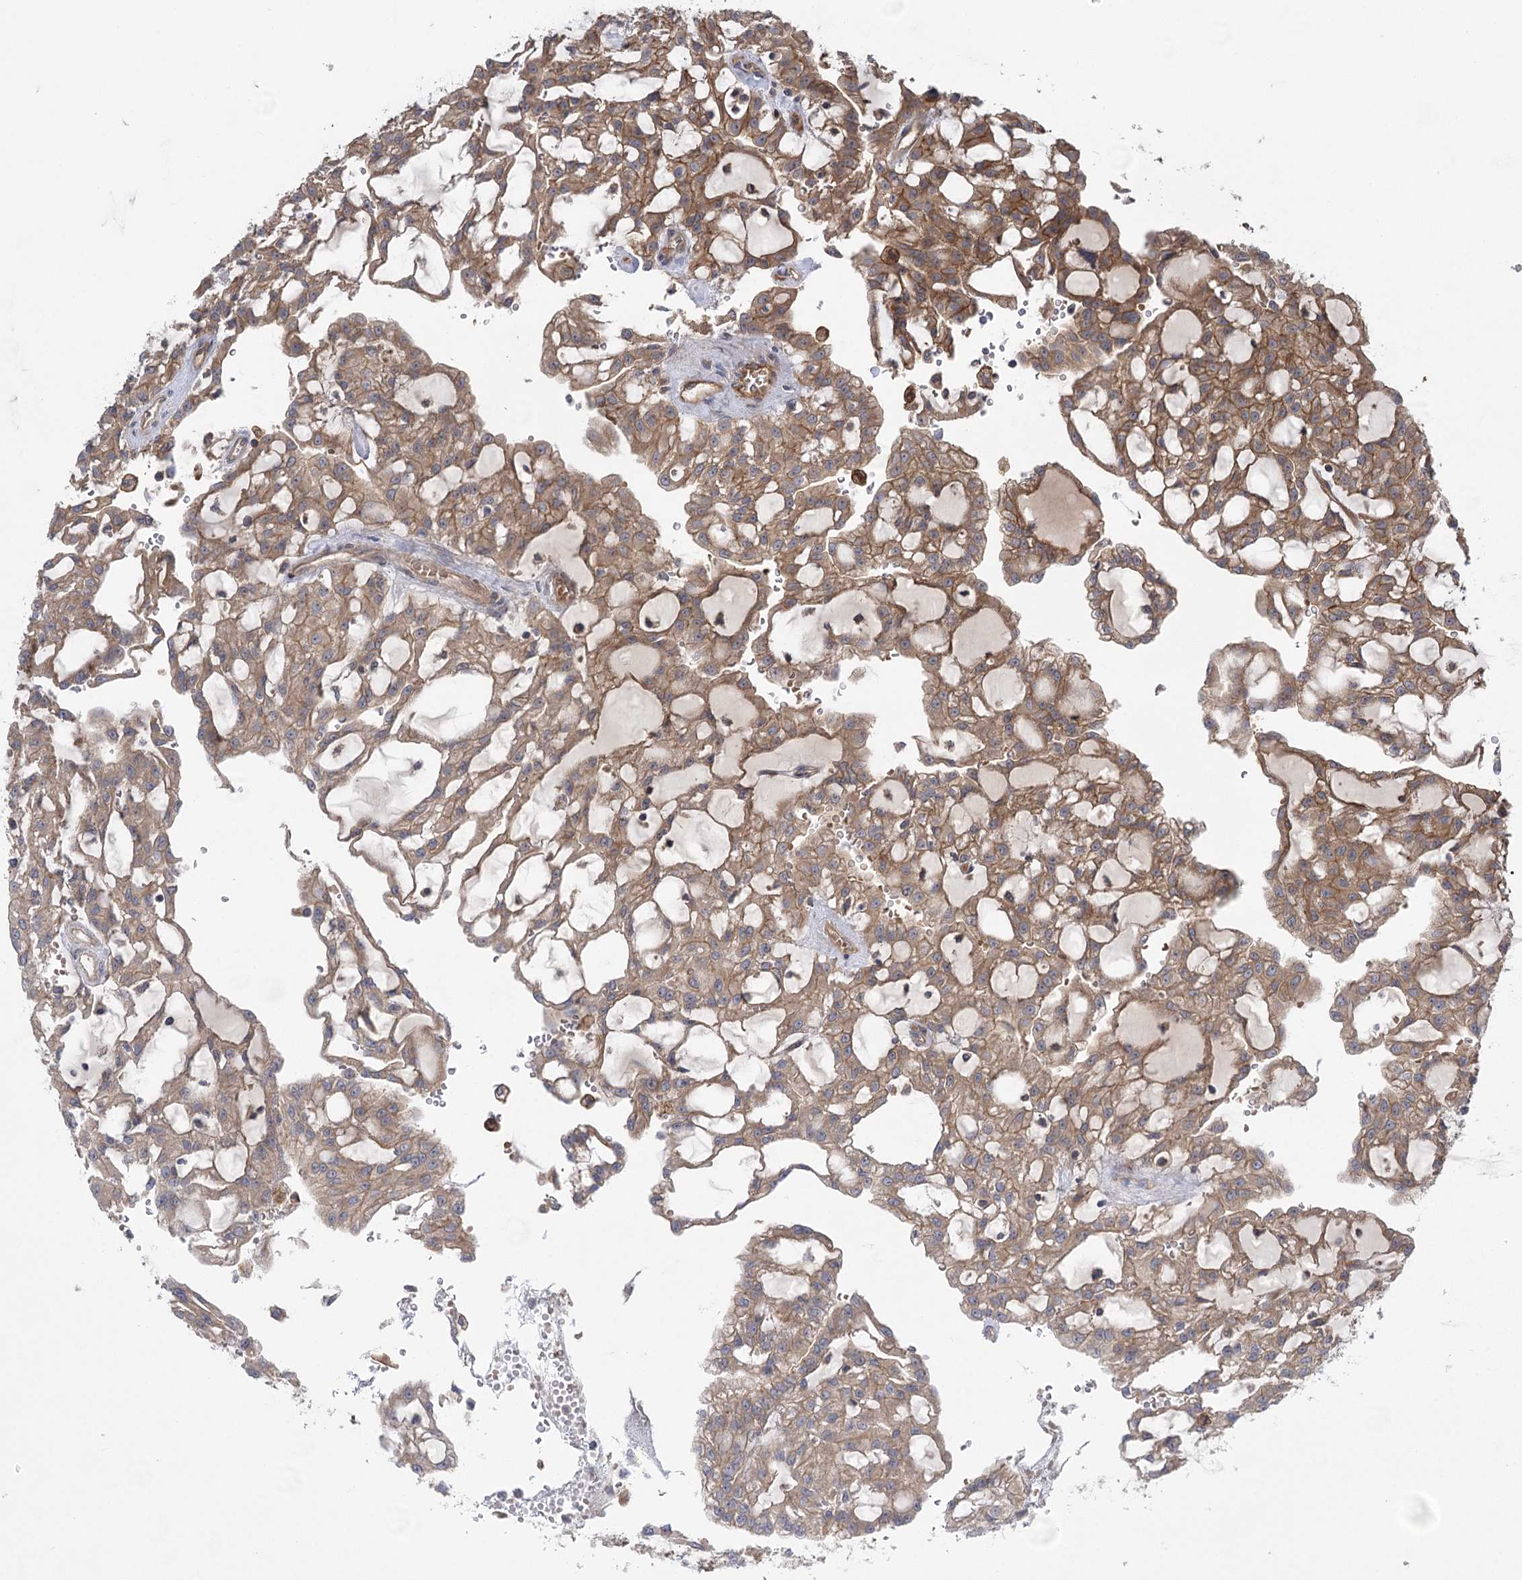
{"staining": {"intensity": "moderate", "quantity": ">75%", "location": "cytoplasmic/membranous"}, "tissue": "renal cancer", "cell_type": "Tumor cells", "image_type": "cancer", "snomed": [{"axis": "morphology", "description": "Adenocarcinoma, NOS"}, {"axis": "topography", "description": "Kidney"}], "caption": "Protein expression by immunohistochemistry shows moderate cytoplasmic/membranous expression in approximately >75% of tumor cells in renal cancer.", "gene": "KCNN2", "patient": {"sex": "male", "age": 63}}